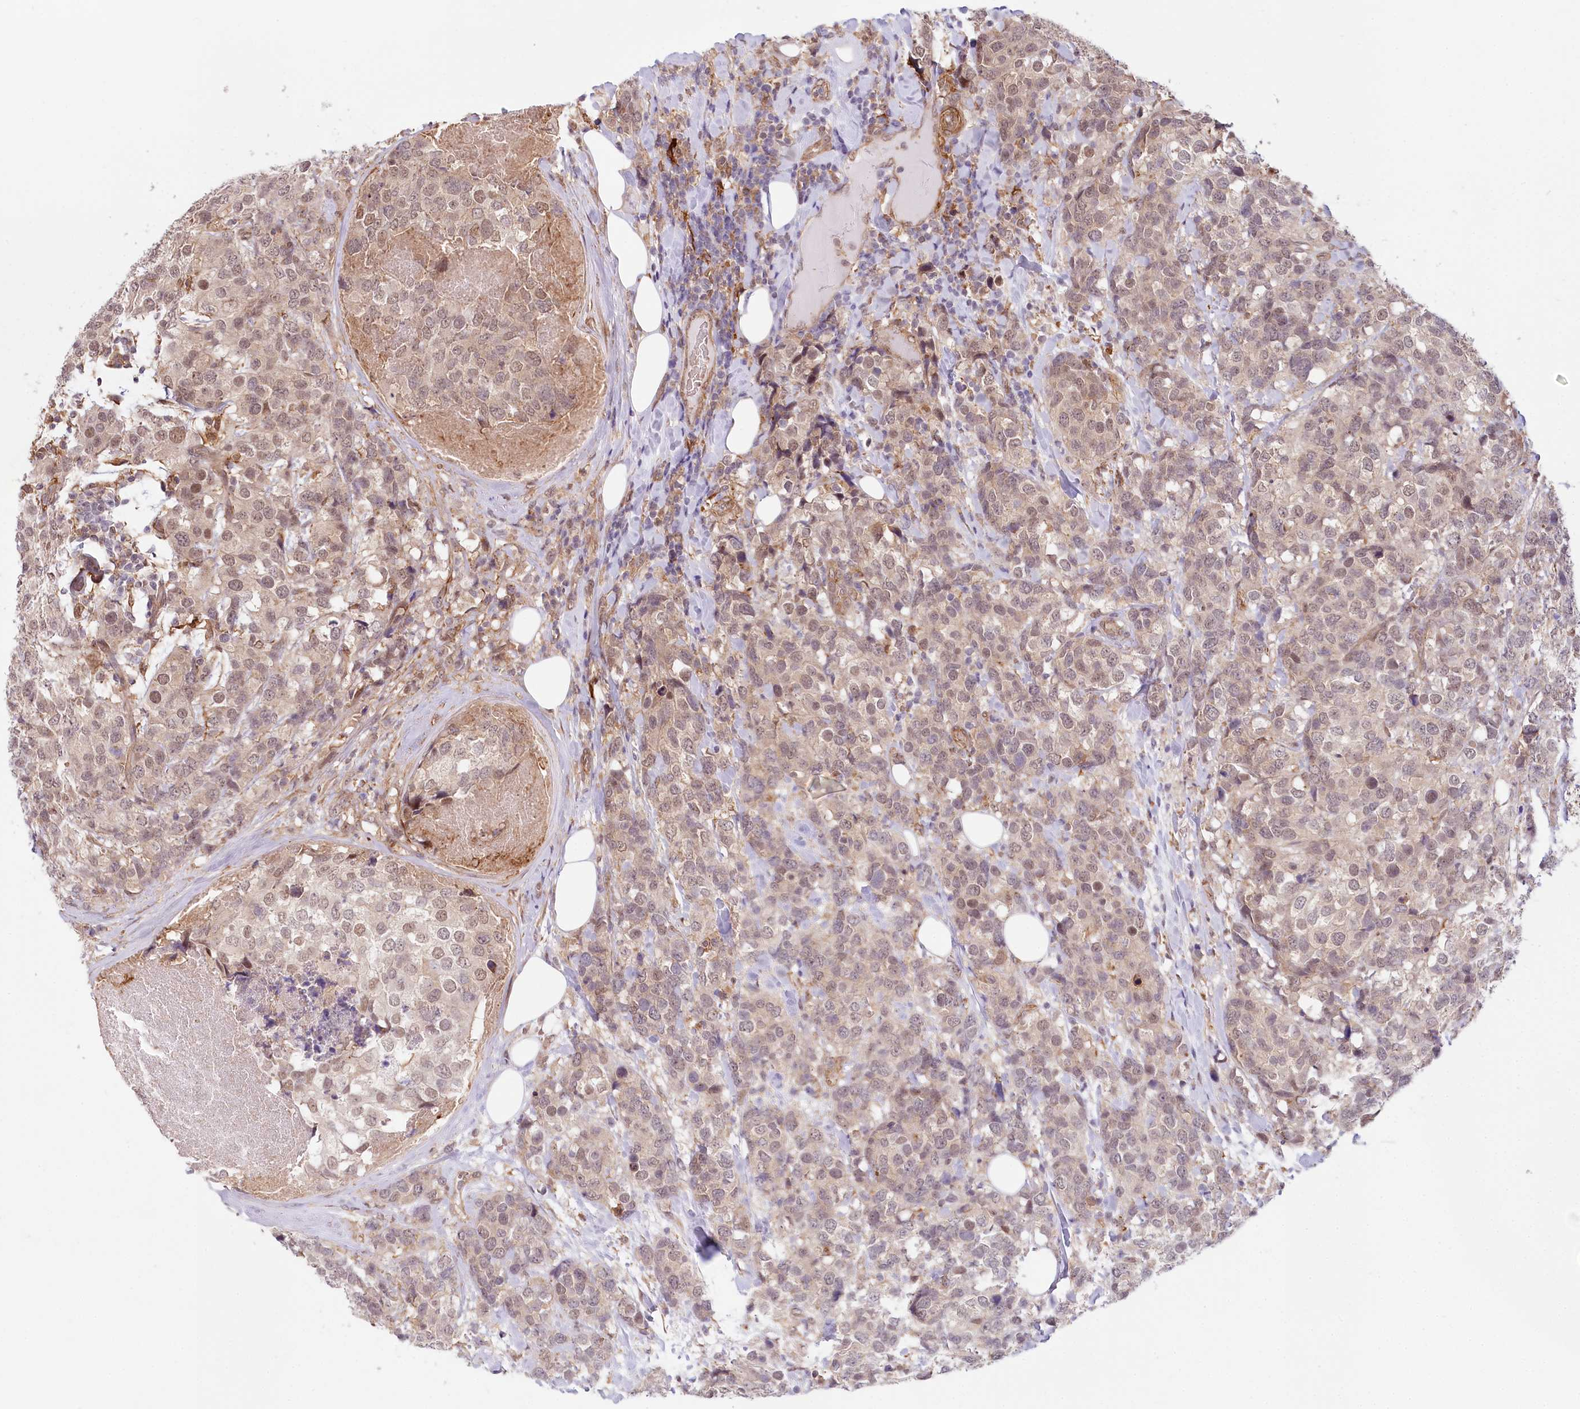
{"staining": {"intensity": "weak", "quantity": "<25%", "location": "cytoplasmic/membranous,nuclear"}, "tissue": "breast cancer", "cell_type": "Tumor cells", "image_type": "cancer", "snomed": [{"axis": "morphology", "description": "Lobular carcinoma"}, {"axis": "topography", "description": "Breast"}], "caption": "DAB immunohistochemical staining of breast lobular carcinoma demonstrates no significant expression in tumor cells. (DAB (3,3'-diaminobenzidine) IHC with hematoxylin counter stain).", "gene": "TUBGCP2", "patient": {"sex": "female", "age": 59}}